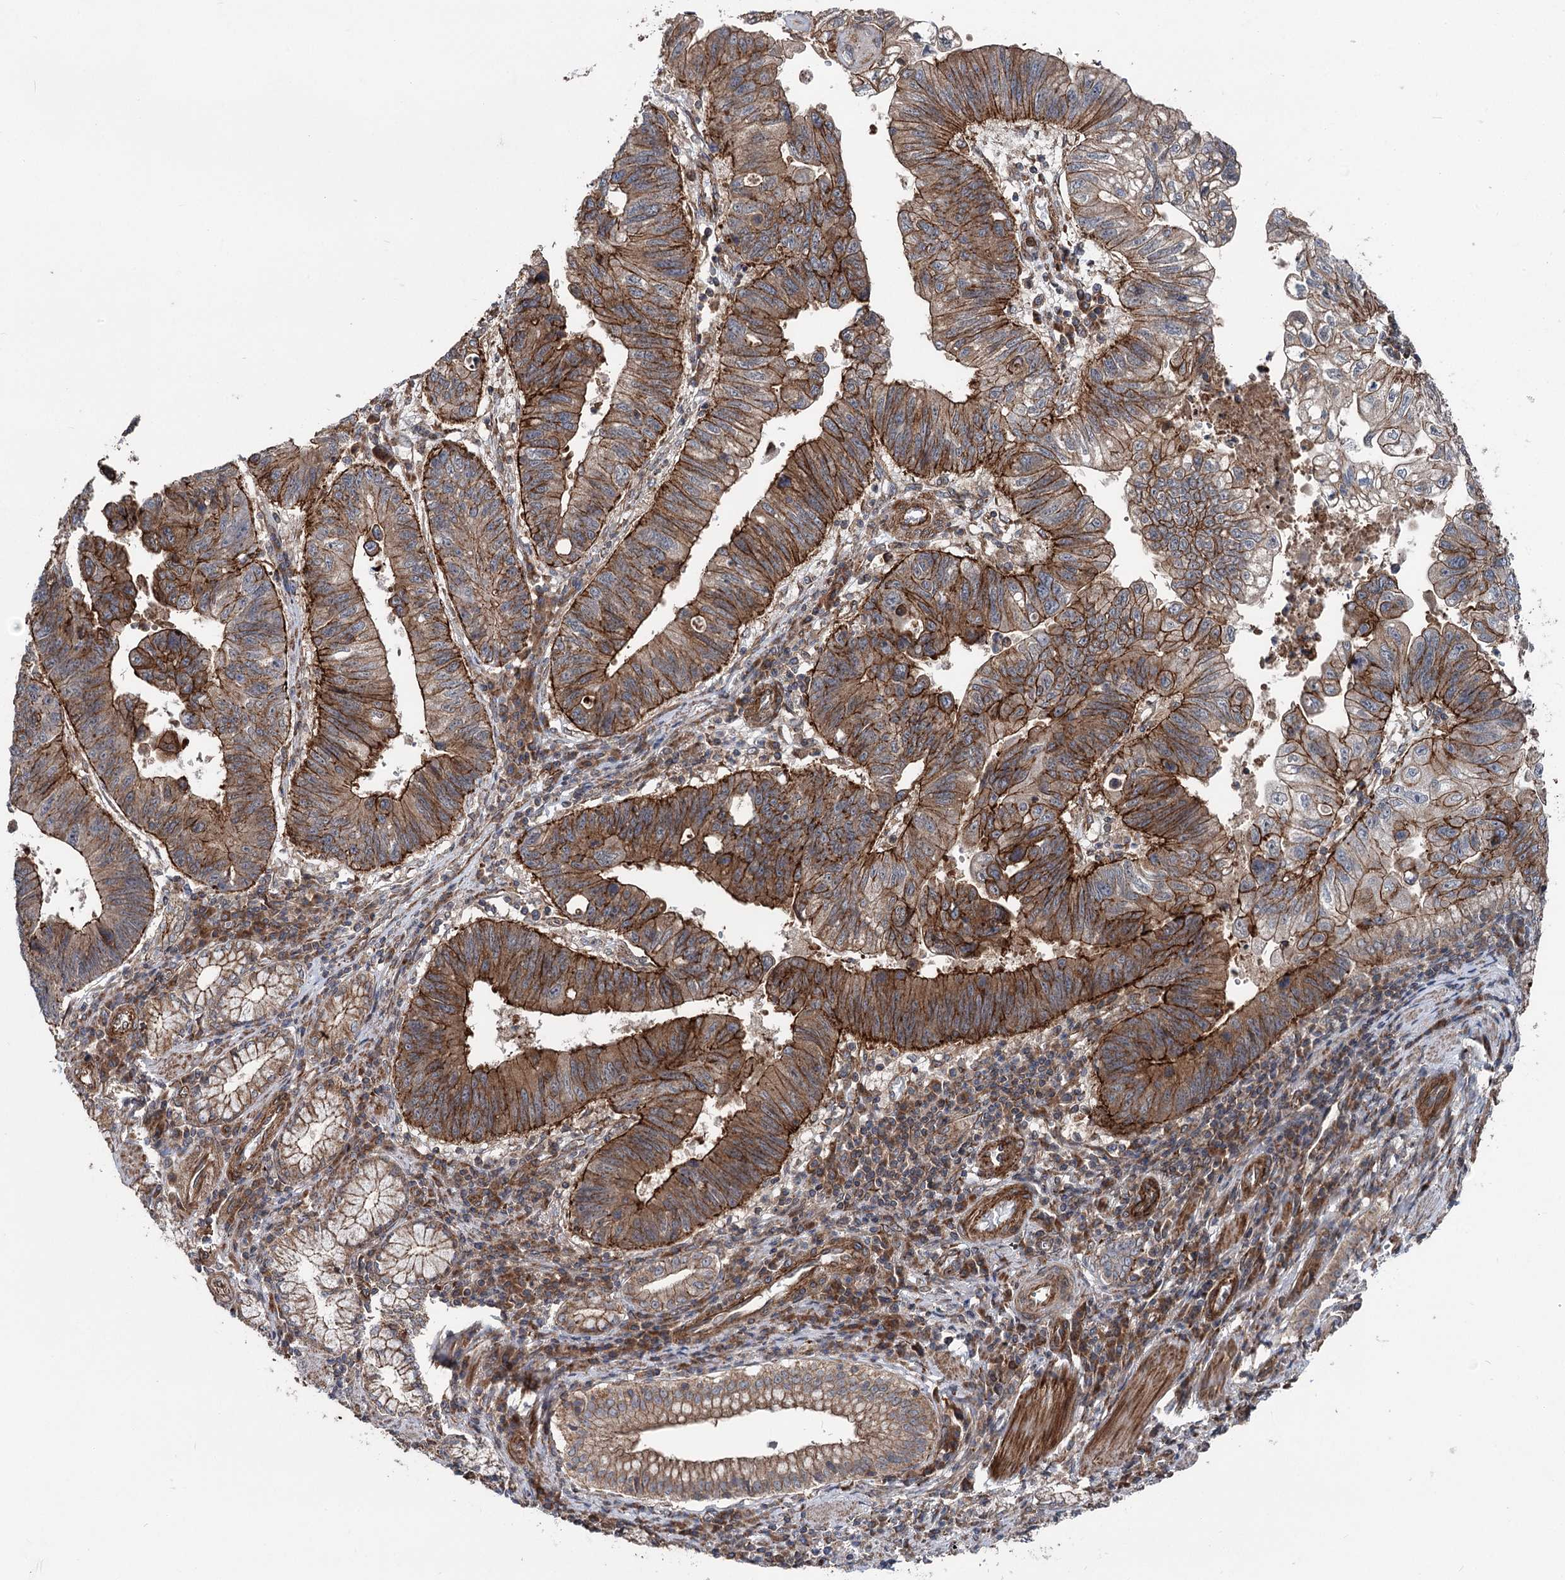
{"staining": {"intensity": "strong", "quantity": ">75%", "location": "cytoplasmic/membranous"}, "tissue": "stomach cancer", "cell_type": "Tumor cells", "image_type": "cancer", "snomed": [{"axis": "morphology", "description": "Adenocarcinoma, NOS"}, {"axis": "topography", "description": "Stomach"}], "caption": "Adenocarcinoma (stomach) was stained to show a protein in brown. There is high levels of strong cytoplasmic/membranous staining in approximately >75% of tumor cells. (brown staining indicates protein expression, while blue staining denotes nuclei).", "gene": "ITFG2", "patient": {"sex": "male", "age": 59}}